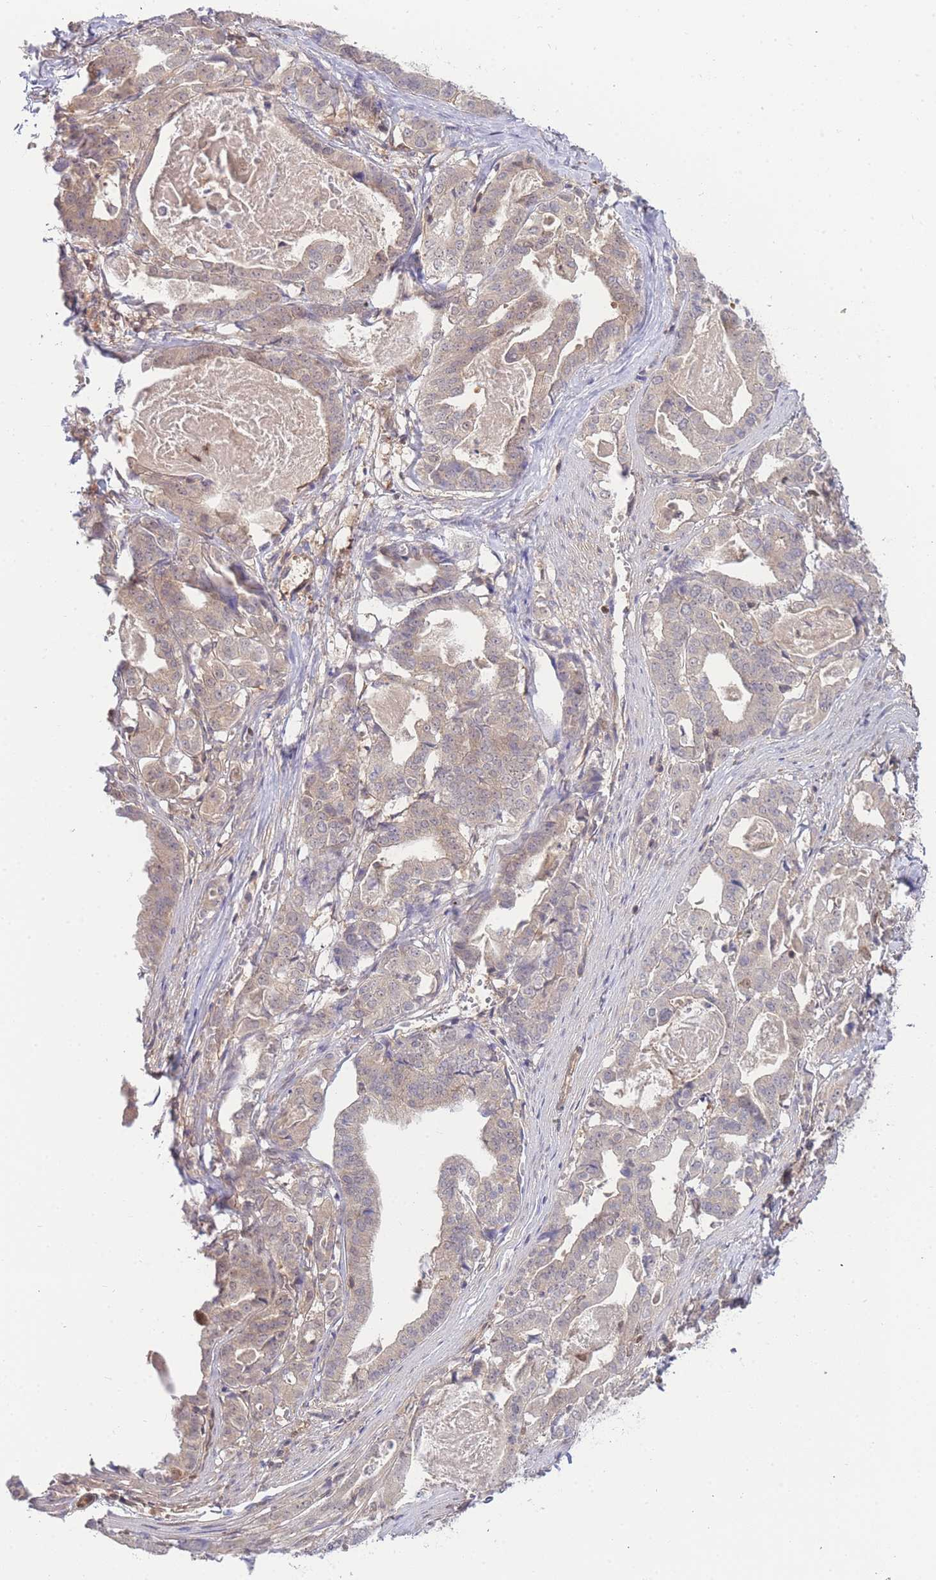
{"staining": {"intensity": "weak", "quantity": "25%-75%", "location": "nuclear"}, "tissue": "stomach cancer", "cell_type": "Tumor cells", "image_type": "cancer", "snomed": [{"axis": "morphology", "description": "Adenocarcinoma, NOS"}, {"axis": "topography", "description": "Stomach"}], "caption": "An IHC photomicrograph of neoplastic tissue is shown. Protein staining in brown shows weak nuclear positivity in stomach adenocarcinoma within tumor cells.", "gene": "KIAA1191", "patient": {"sex": "male", "age": 48}}